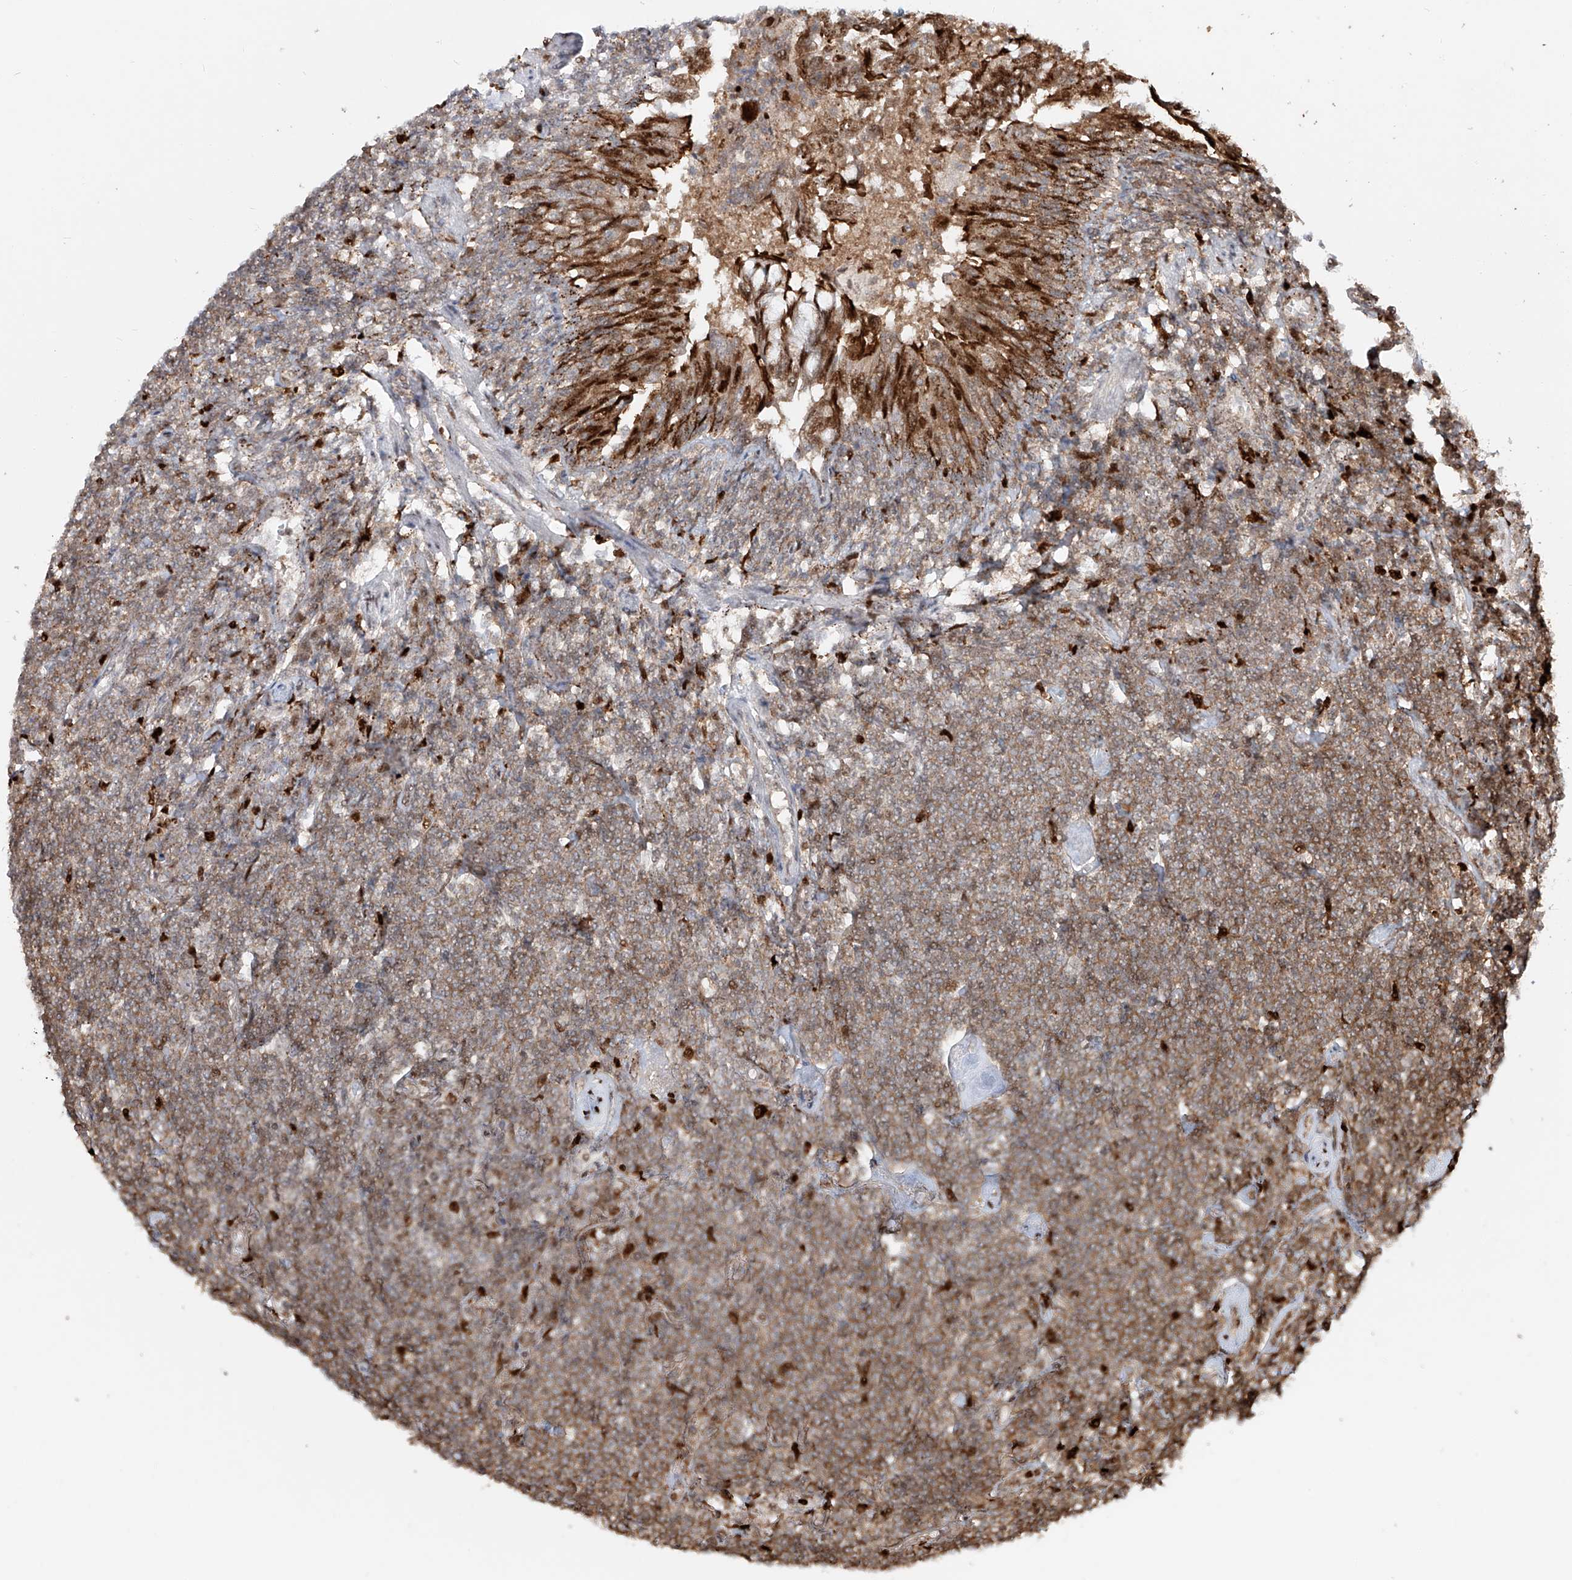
{"staining": {"intensity": "weak", "quantity": "25%-75%", "location": "cytoplasmic/membranous"}, "tissue": "lymphoma", "cell_type": "Tumor cells", "image_type": "cancer", "snomed": [{"axis": "morphology", "description": "Malignant lymphoma, non-Hodgkin's type, Low grade"}, {"axis": "topography", "description": "Lung"}], "caption": "About 25%-75% of tumor cells in human malignant lymphoma, non-Hodgkin's type (low-grade) show weak cytoplasmic/membranous protein staining as visualized by brown immunohistochemical staining.", "gene": "DZIP1L", "patient": {"sex": "female", "age": 71}}